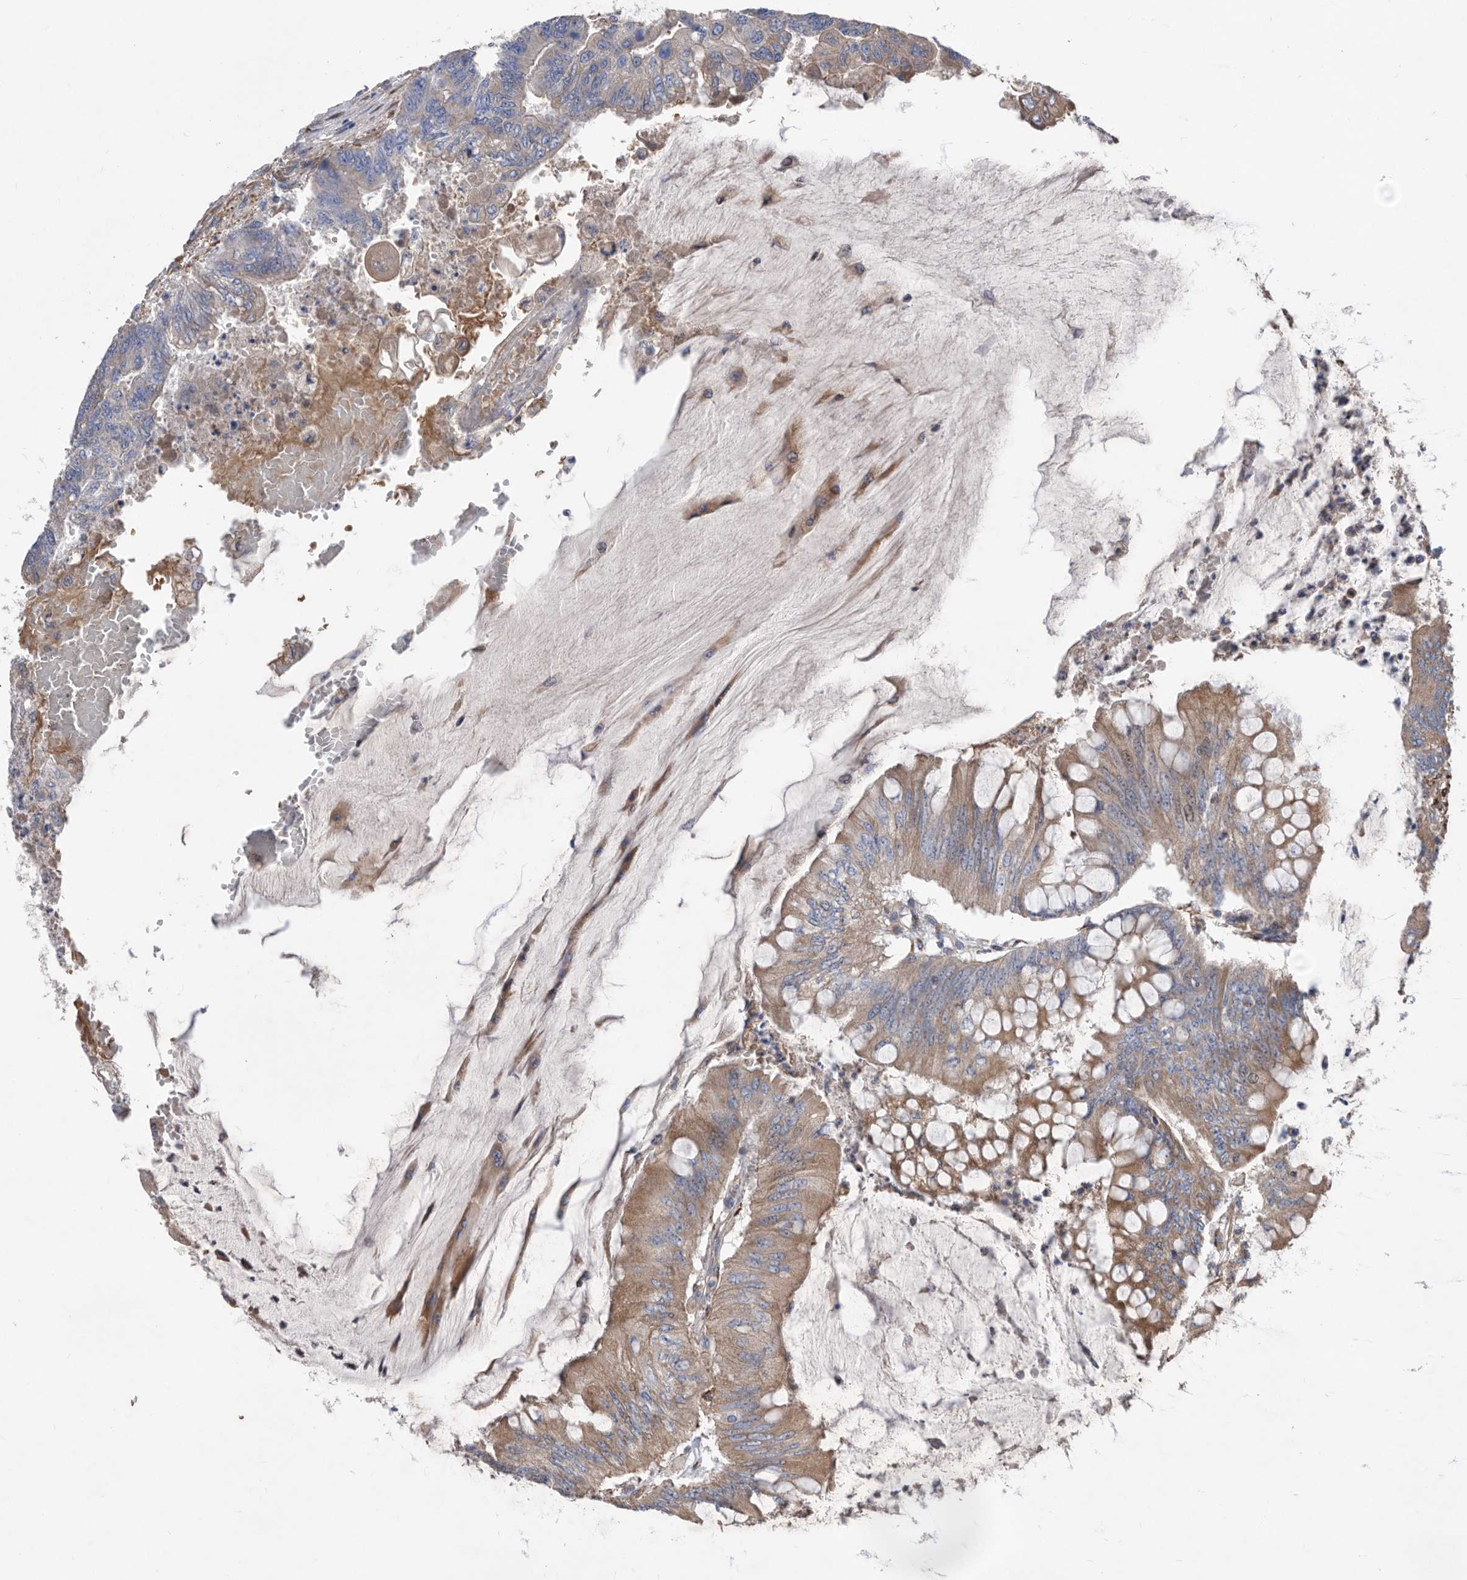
{"staining": {"intensity": "moderate", "quantity": "25%-75%", "location": "cytoplasmic/membranous"}, "tissue": "colorectal cancer", "cell_type": "Tumor cells", "image_type": "cancer", "snomed": [{"axis": "morphology", "description": "Adenoma, NOS"}, {"axis": "morphology", "description": "Adenocarcinoma, NOS"}, {"axis": "topography", "description": "Colon"}], "caption": "This micrograph demonstrates IHC staining of human colorectal cancer, with medium moderate cytoplasmic/membranous staining in approximately 25%-75% of tumor cells.", "gene": "ATP13A3", "patient": {"sex": "male", "age": 79}}